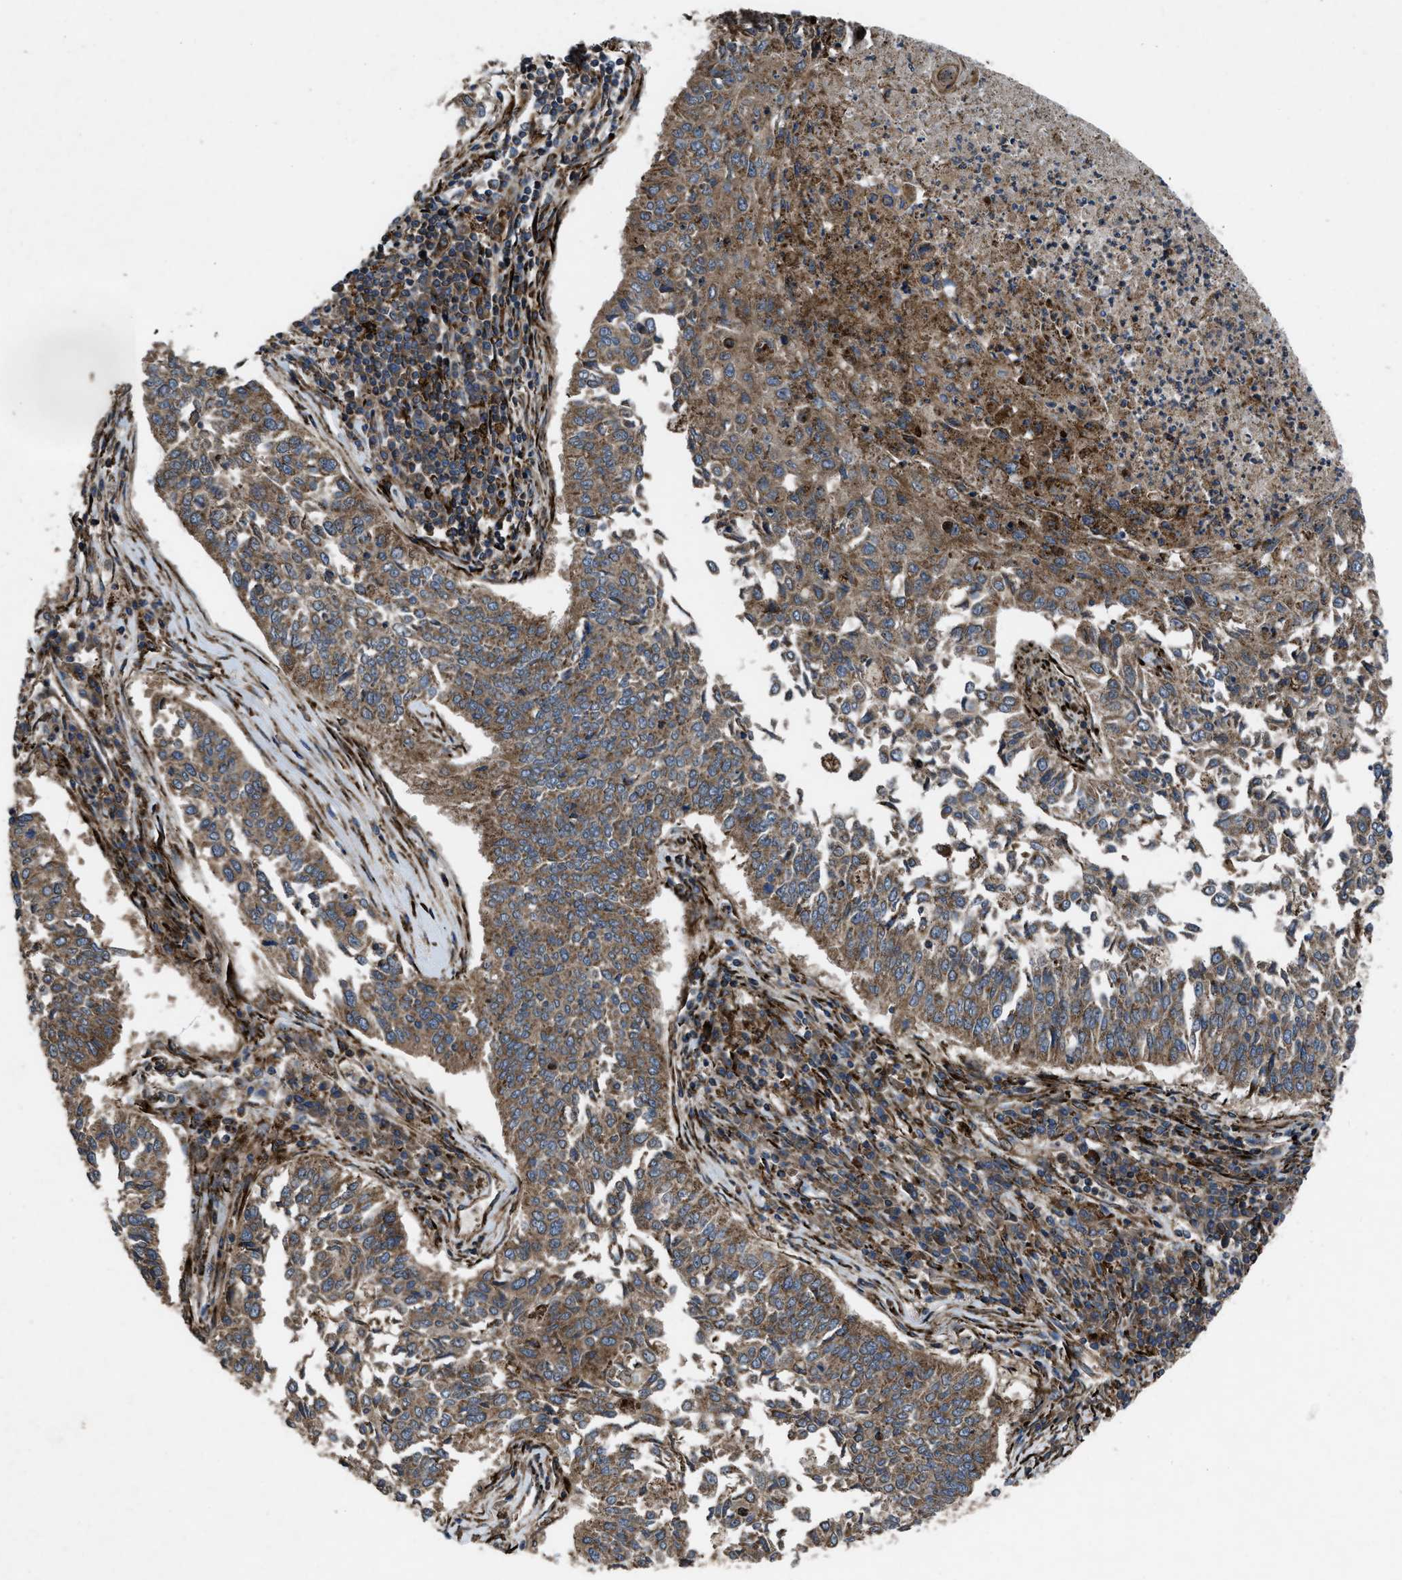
{"staining": {"intensity": "moderate", "quantity": ">75%", "location": "cytoplasmic/membranous"}, "tissue": "lung cancer", "cell_type": "Tumor cells", "image_type": "cancer", "snomed": [{"axis": "morphology", "description": "Normal tissue, NOS"}, {"axis": "morphology", "description": "Squamous cell carcinoma, NOS"}, {"axis": "topography", "description": "Cartilage tissue"}, {"axis": "topography", "description": "Bronchus"}, {"axis": "topography", "description": "Lung"}], "caption": "Lung cancer (squamous cell carcinoma) stained for a protein exhibits moderate cytoplasmic/membranous positivity in tumor cells.", "gene": "PER3", "patient": {"sex": "female", "age": 49}}